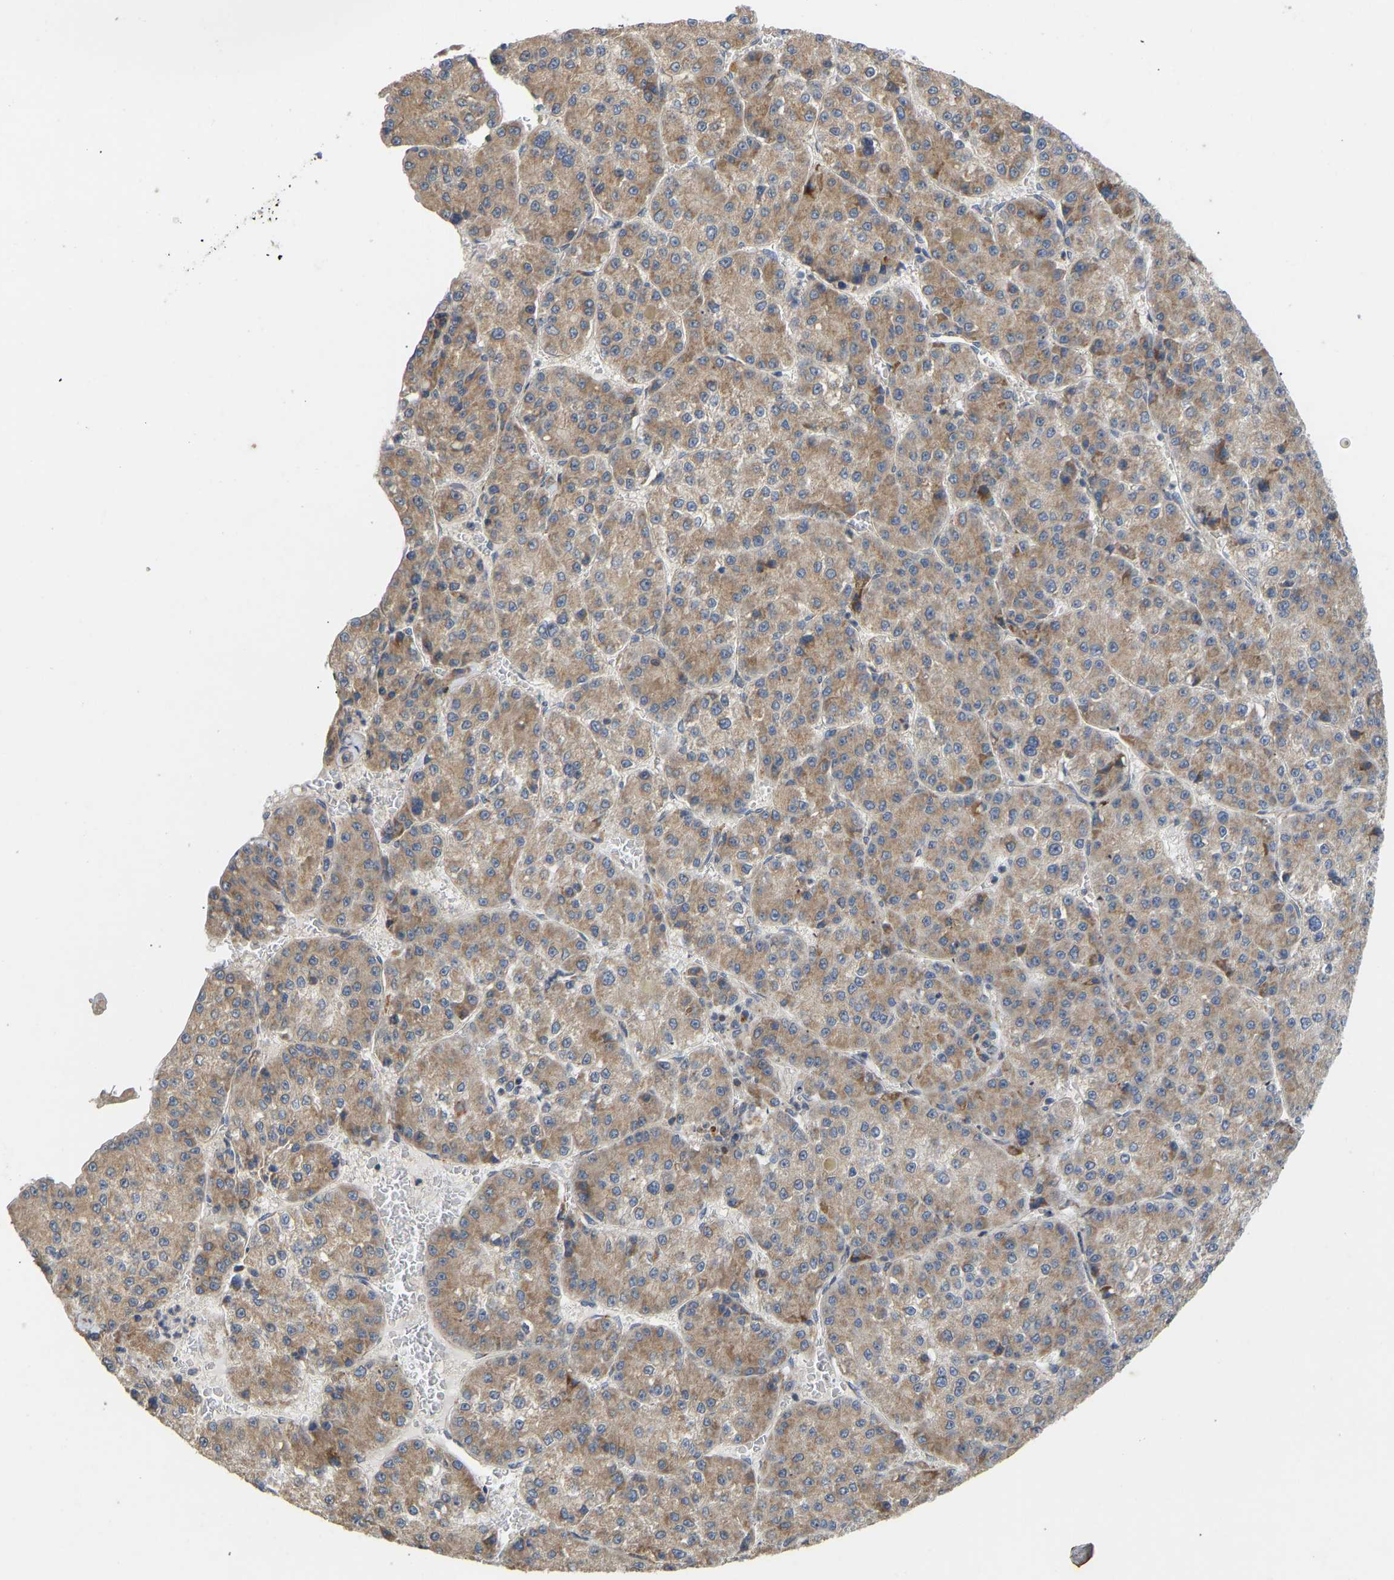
{"staining": {"intensity": "moderate", "quantity": ">75%", "location": "cytoplasmic/membranous"}, "tissue": "liver cancer", "cell_type": "Tumor cells", "image_type": "cancer", "snomed": [{"axis": "morphology", "description": "Carcinoma, Hepatocellular, NOS"}, {"axis": "topography", "description": "Liver"}], "caption": "An image of hepatocellular carcinoma (liver) stained for a protein reveals moderate cytoplasmic/membranous brown staining in tumor cells. The staining was performed using DAB (3,3'-diaminobenzidine), with brown indicating positive protein expression. Nuclei are stained blue with hematoxylin.", "gene": "HACD2", "patient": {"sex": "female", "age": 73}}